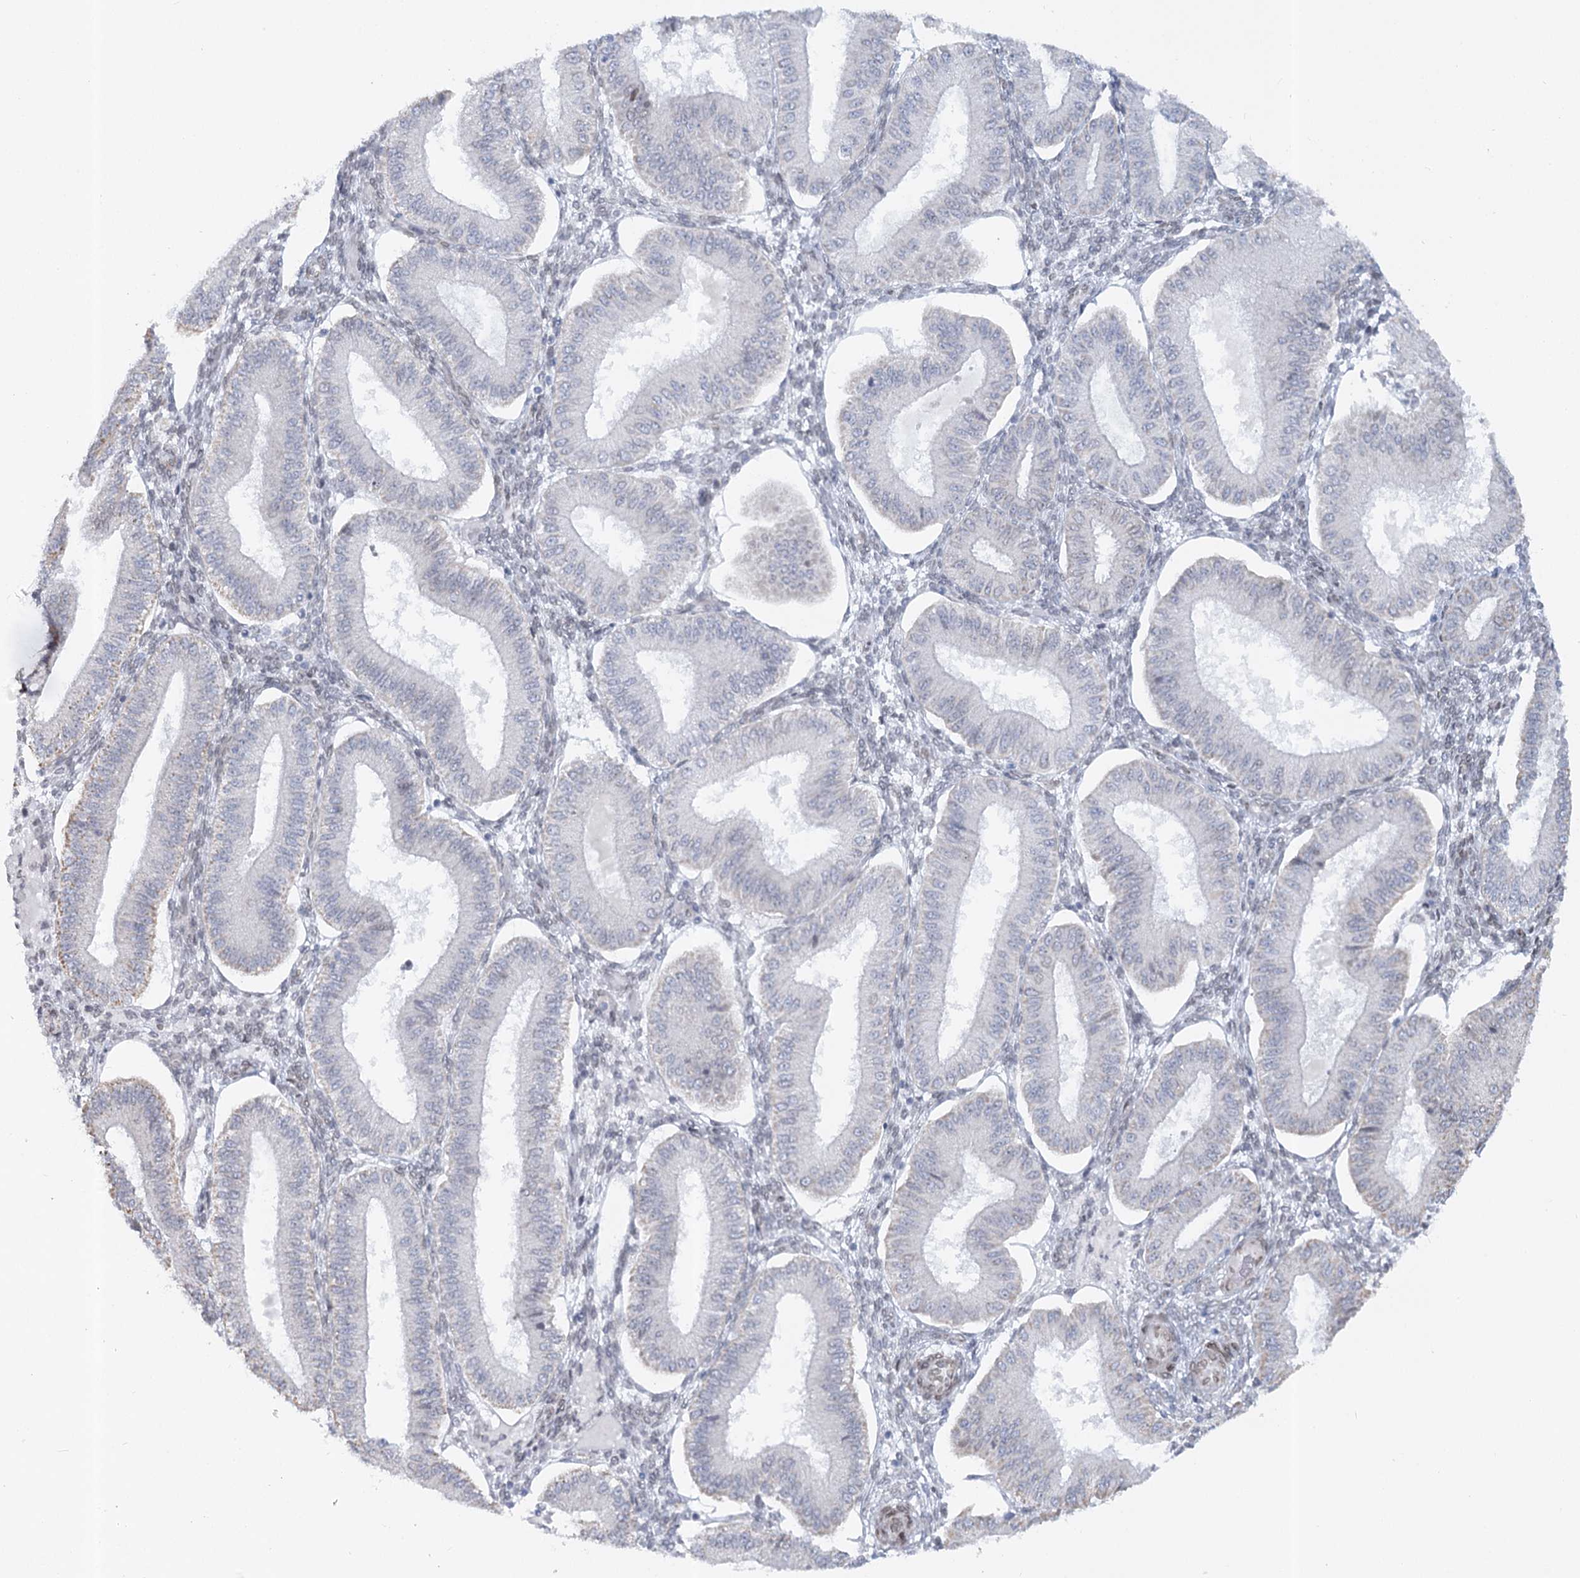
{"staining": {"intensity": "weak", "quantity": "<25%", "location": "nuclear"}, "tissue": "endometrium", "cell_type": "Cells in endometrial stroma", "image_type": "normal", "snomed": [{"axis": "morphology", "description": "Normal tissue, NOS"}, {"axis": "topography", "description": "Endometrium"}], "caption": "Immunohistochemical staining of unremarkable human endometrium exhibits no significant staining in cells in endometrial stroma.", "gene": "VWA5A", "patient": {"sex": "female", "age": 39}}